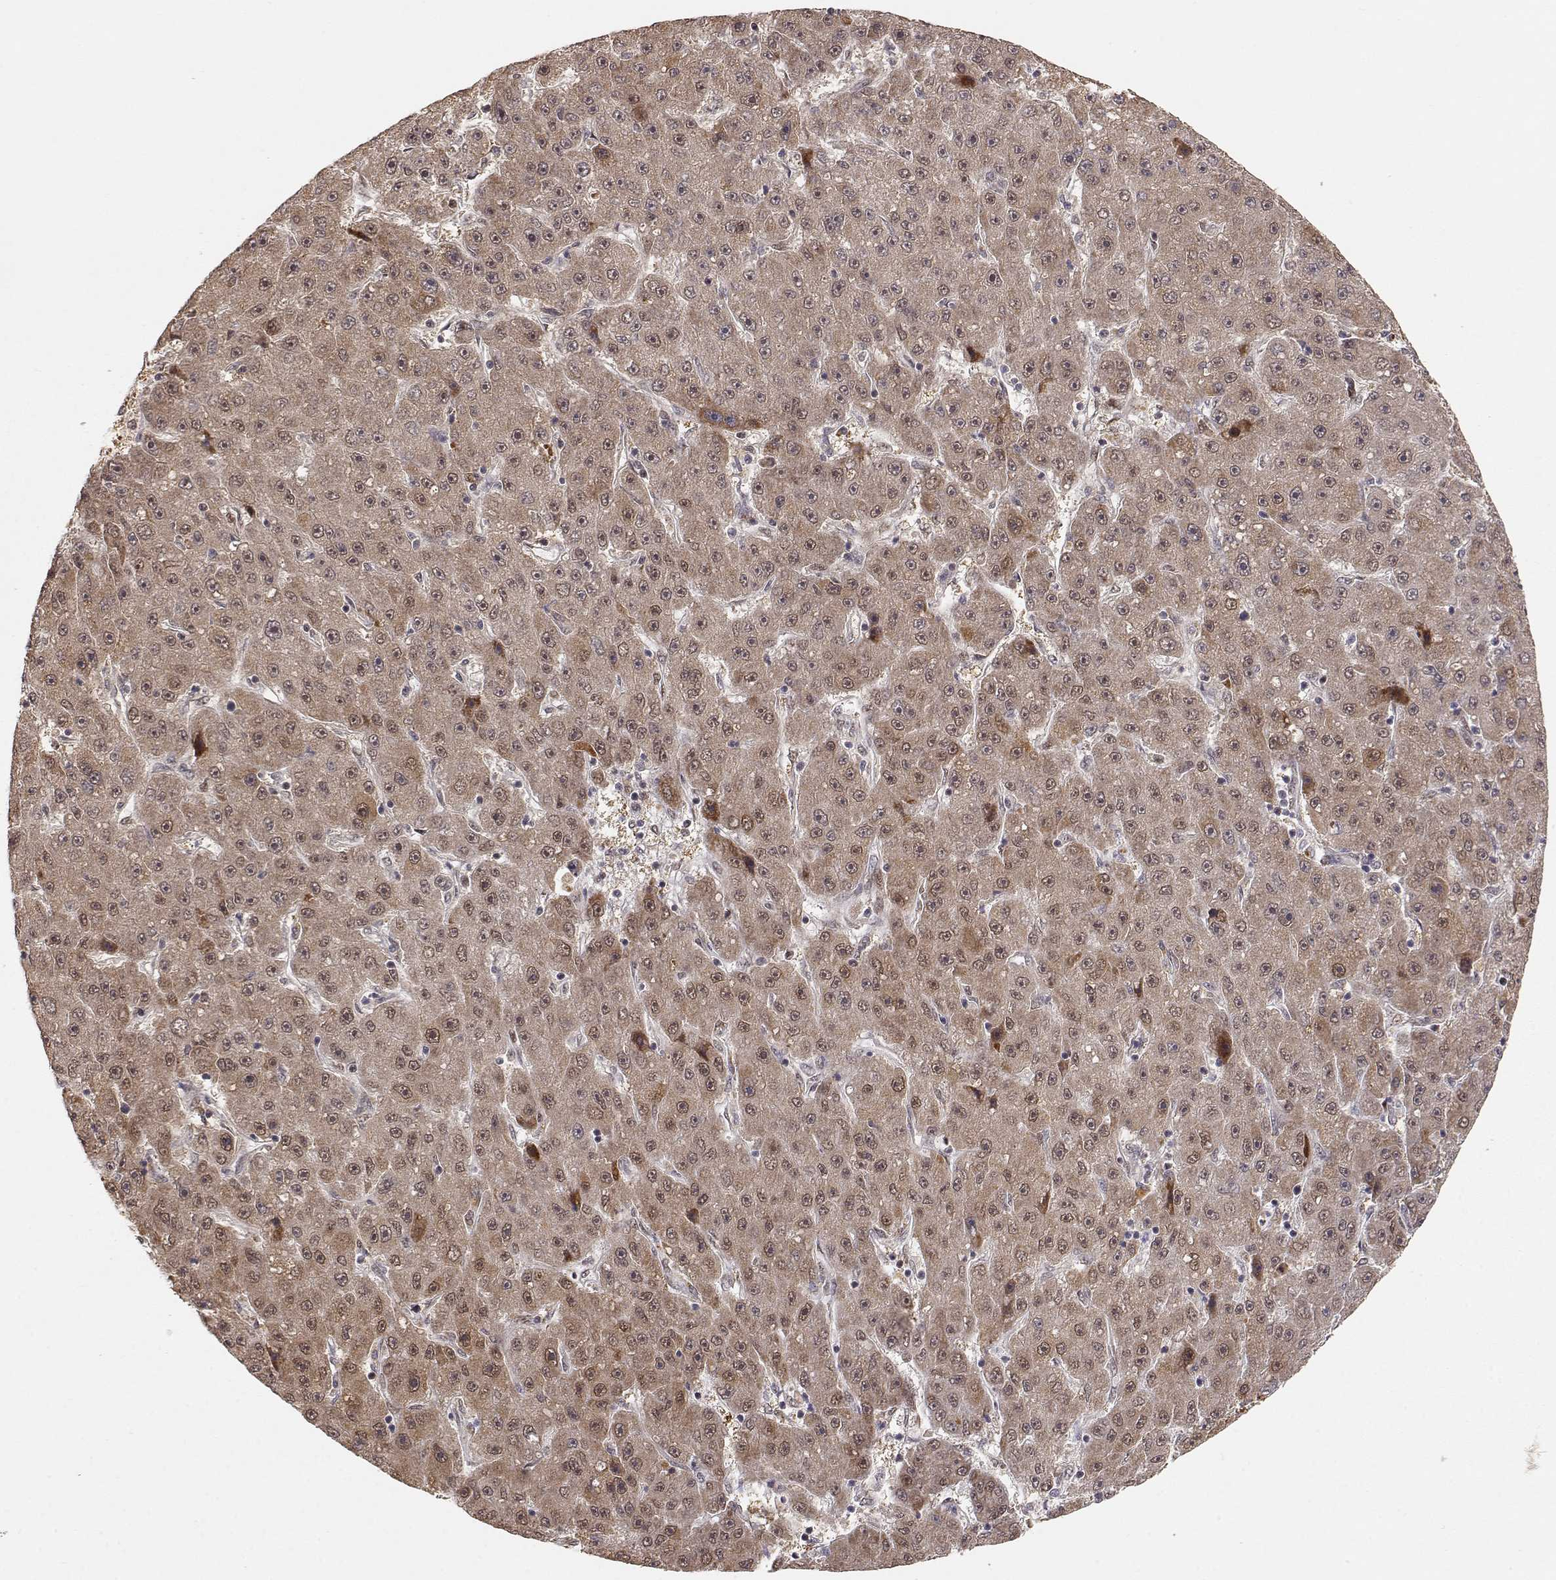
{"staining": {"intensity": "weak", "quantity": ">75%", "location": "cytoplasmic/membranous"}, "tissue": "liver cancer", "cell_type": "Tumor cells", "image_type": "cancer", "snomed": [{"axis": "morphology", "description": "Carcinoma, Hepatocellular, NOS"}, {"axis": "topography", "description": "Liver"}], "caption": "Tumor cells demonstrate low levels of weak cytoplasmic/membranous positivity in approximately >75% of cells in human liver hepatocellular carcinoma.", "gene": "BRCA1", "patient": {"sex": "male", "age": 67}}